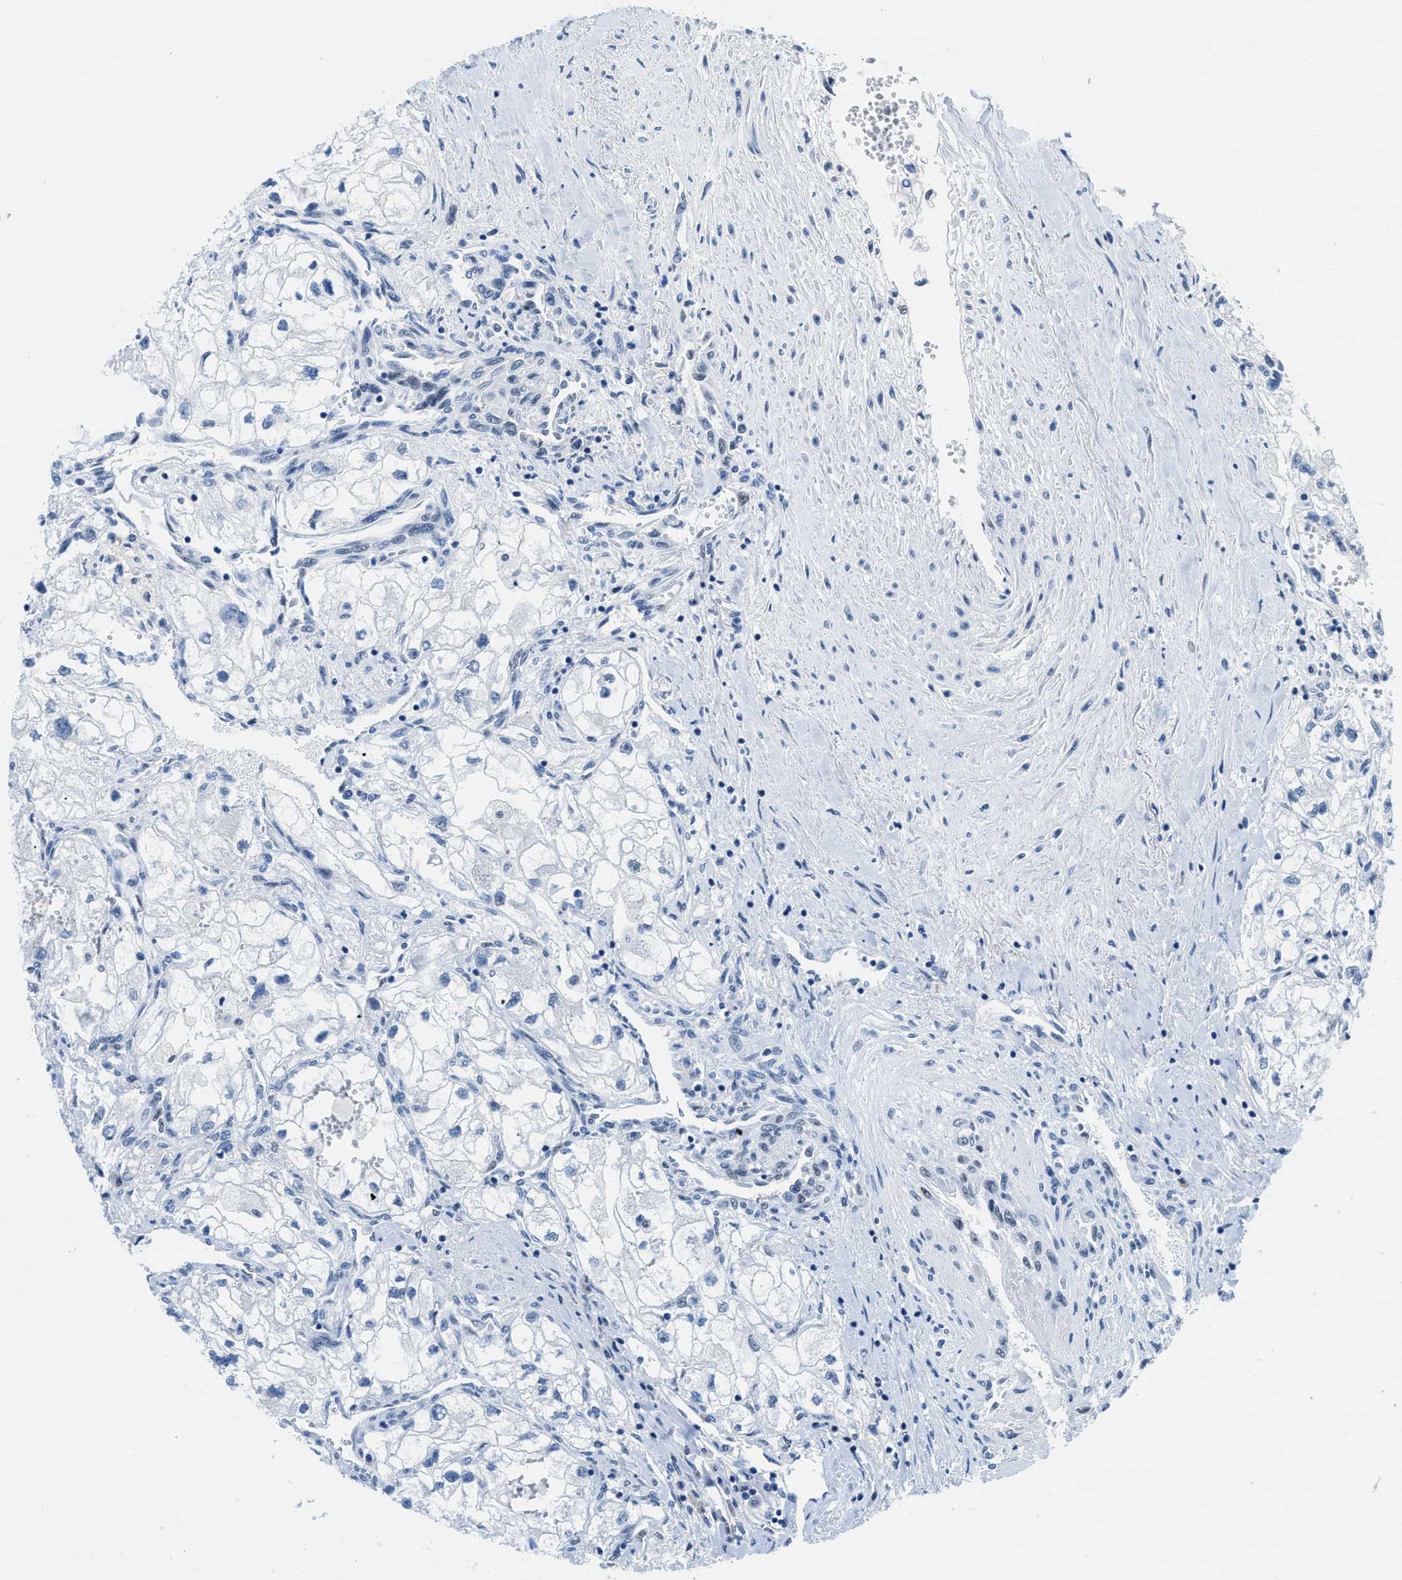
{"staining": {"intensity": "negative", "quantity": "none", "location": "none"}, "tissue": "renal cancer", "cell_type": "Tumor cells", "image_type": "cancer", "snomed": [{"axis": "morphology", "description": "Adenocarcinoma, NOS"}, {"axis": "topography", "description": "Kidney"}], "caption": "Renal cancer stained for a protein using immunohistochemistry shows no staining tumor cells.", "gene": "SMARCAD1", "patient": {"sex": "female", "age": 70}}